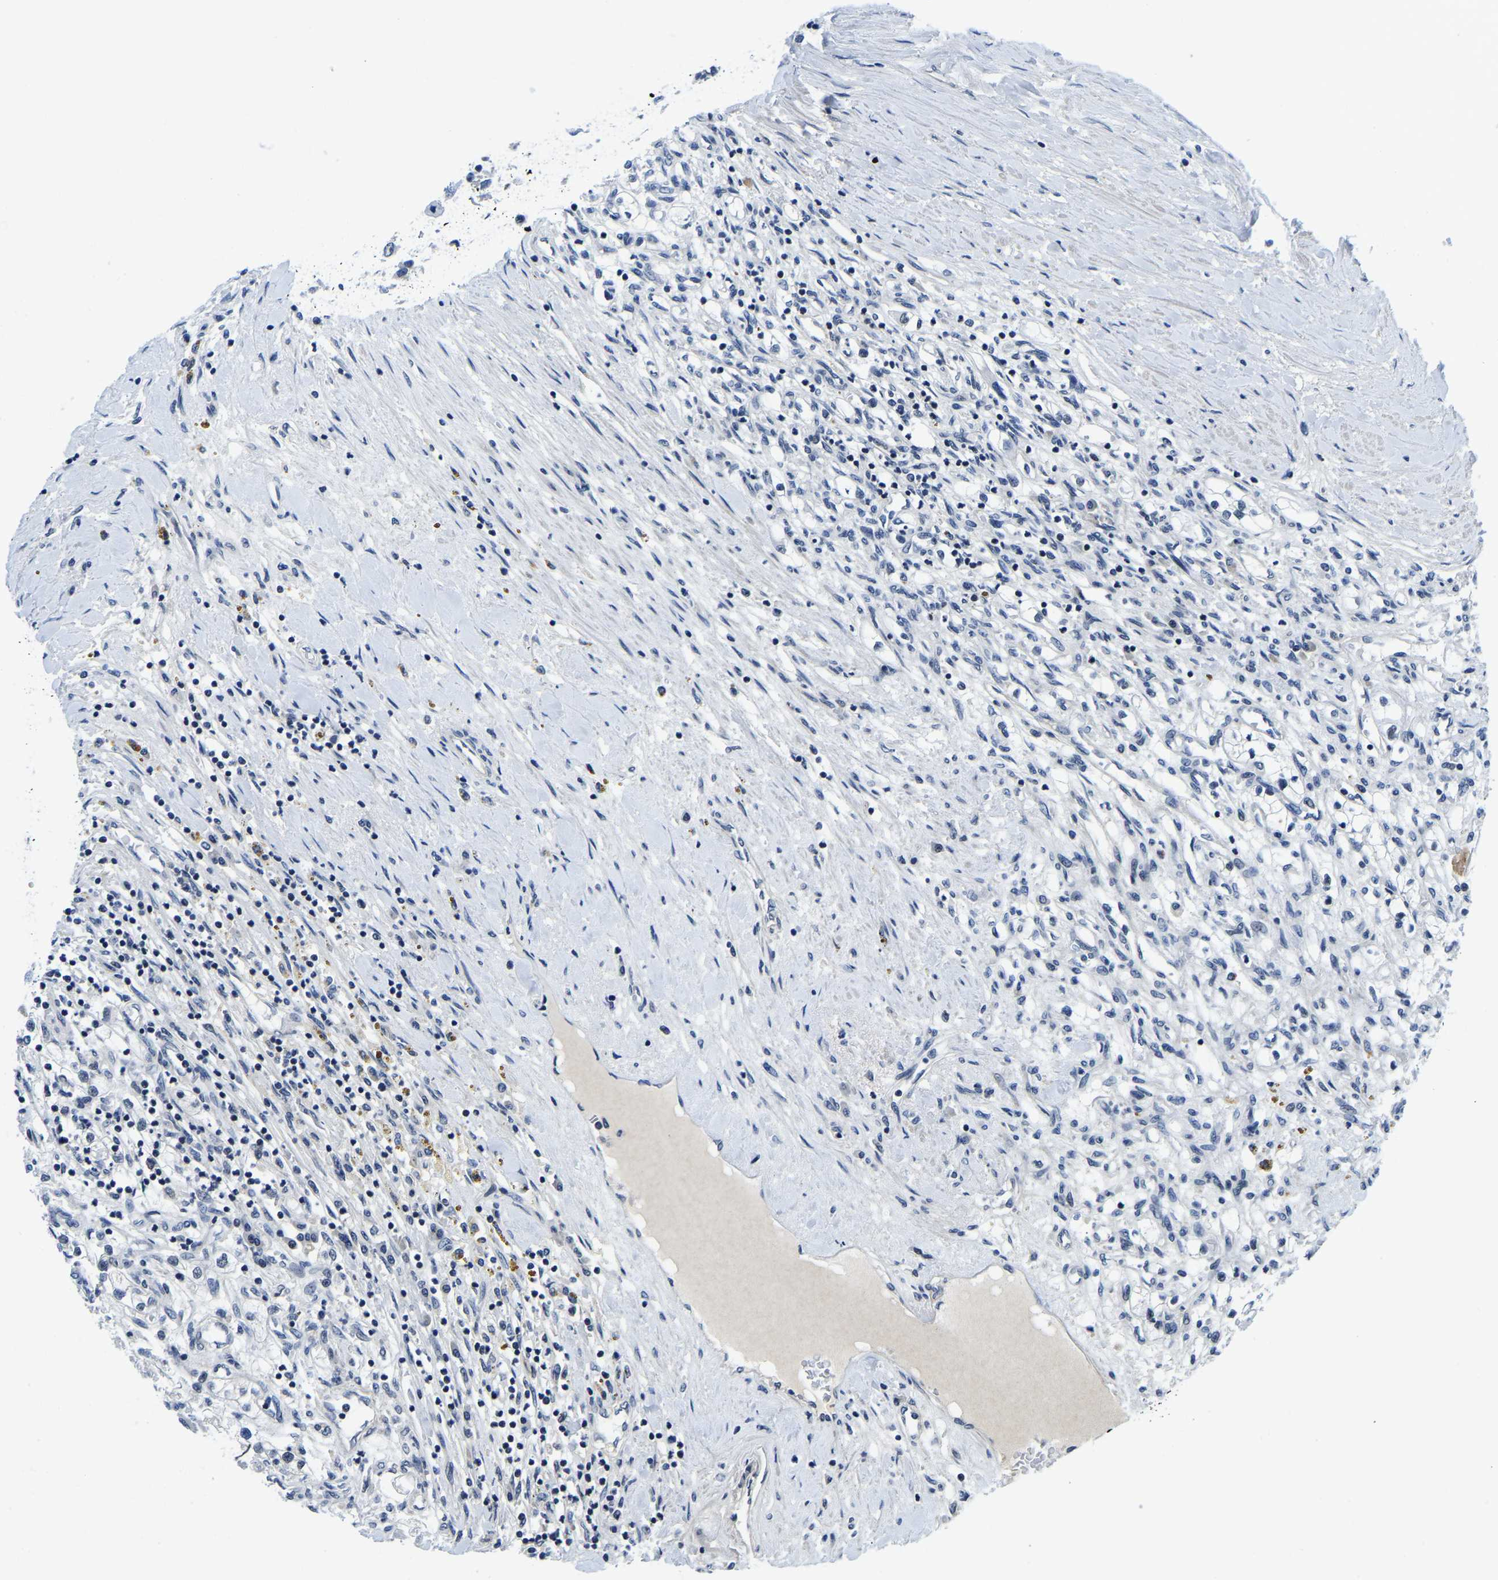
{"staining": {"intensity": "negative", "quantity": "none", "location": "none"}, "tissue": "renal cancer", "cell_type": "Tumor cells", "image_type": "cancer", "snomed": [{"axis": "morphology", "description": "Adenocarcinoma, NOS"}, {"axis": "topography", "description": "Kidney"}], "caption": "The histopathology image demonstrates no significant positivity in tumor cells of renal cancer.", "gene": "POLDIP3", "patient": {"sex": "male", "age": 68}}